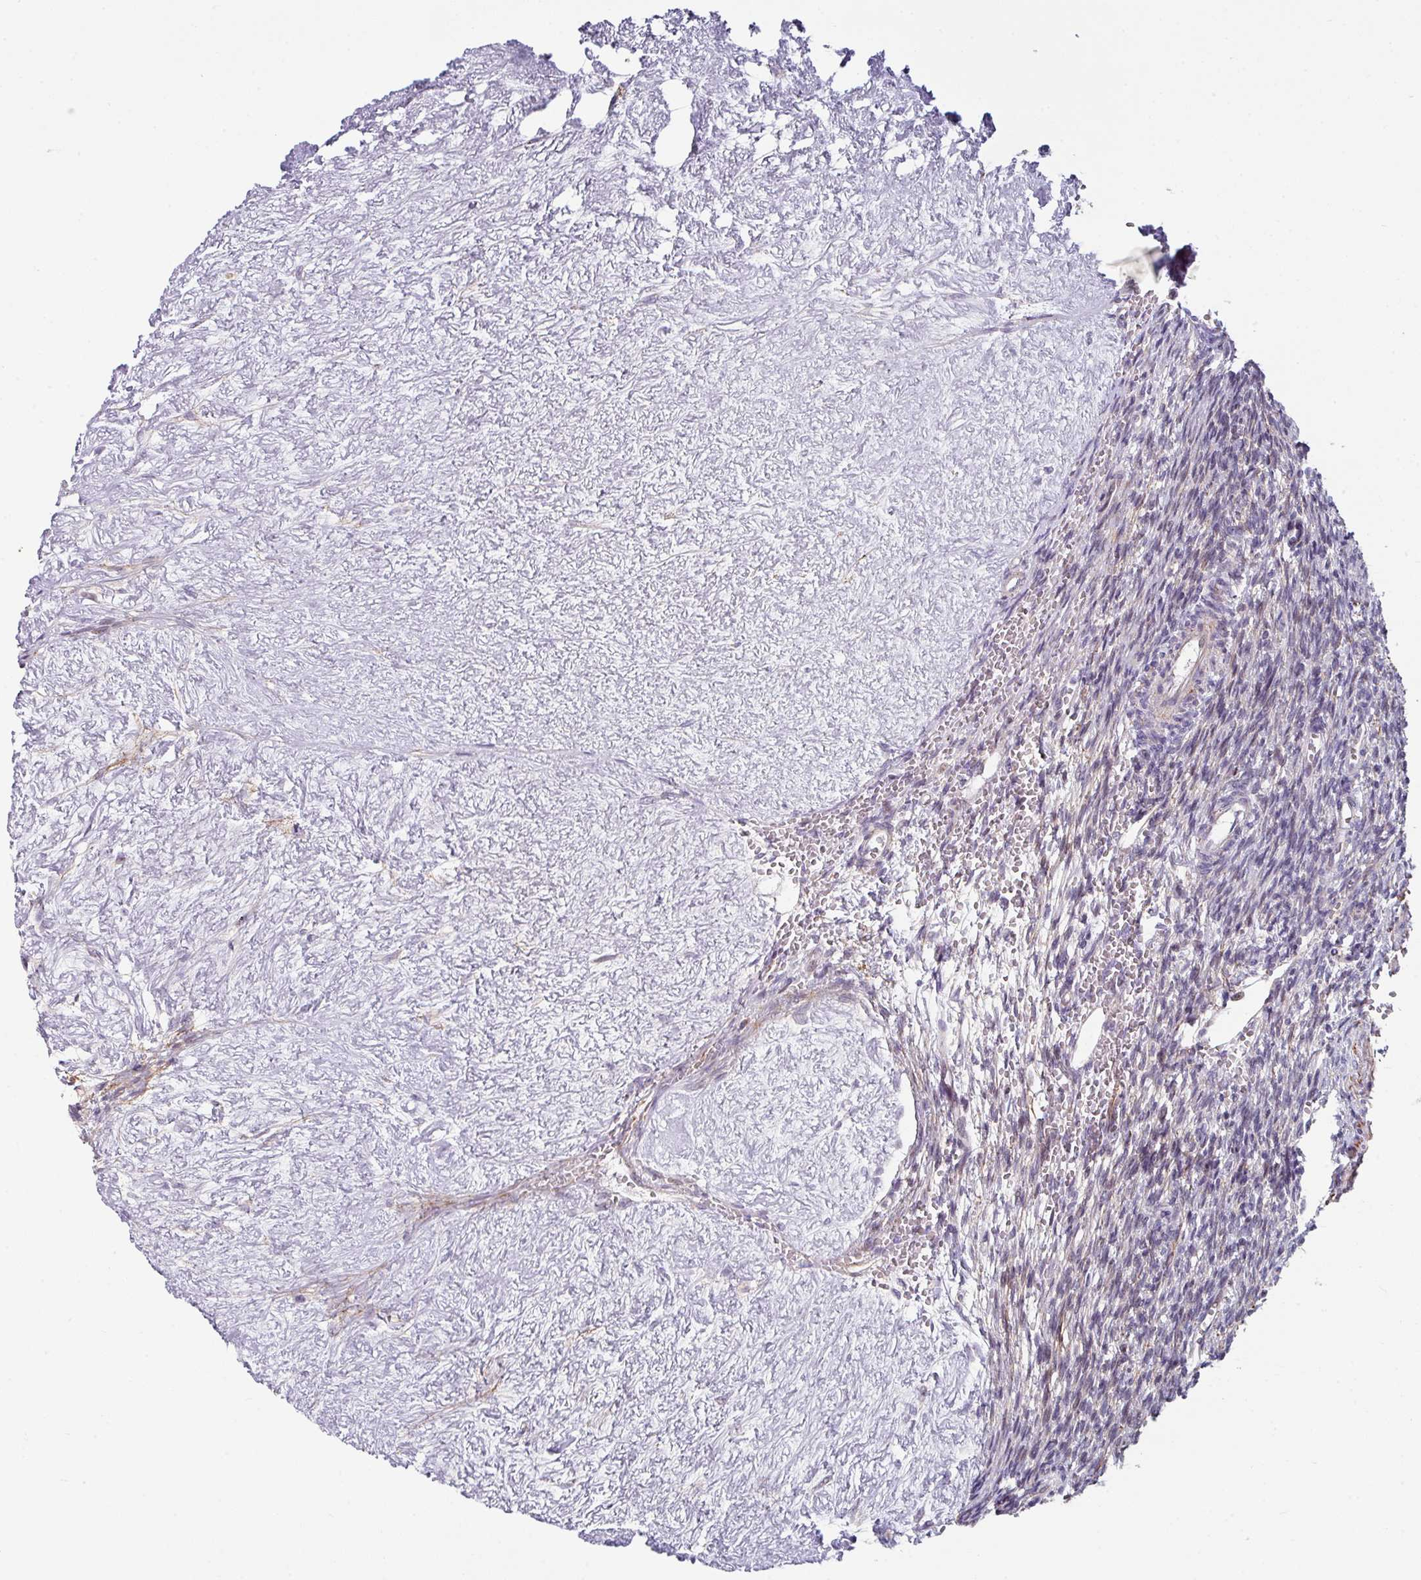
{"staining": {"intensity": "moderate", "quantity": "<25%", "location": "cytoplasmic/membranous"}, "tissue": "ovary", "cell_type": "Ovarian stroma cells", "image_type": "normal", "snomed": [{"axis": "morphology", "description": "Normal tissue, NOS"}, {"axis": "topography", "description": "Ovary"}], "caption": "Immunohistochemistry of benign human ovary displays low levels of moderate cytoplasmic/membranous expression in approximately <25% of ovarian stroma cells. (IHC, brightfield microscopy, high magnification).", "gene": "C2orf16", "patient": {"sex": "female", "age": 39}}